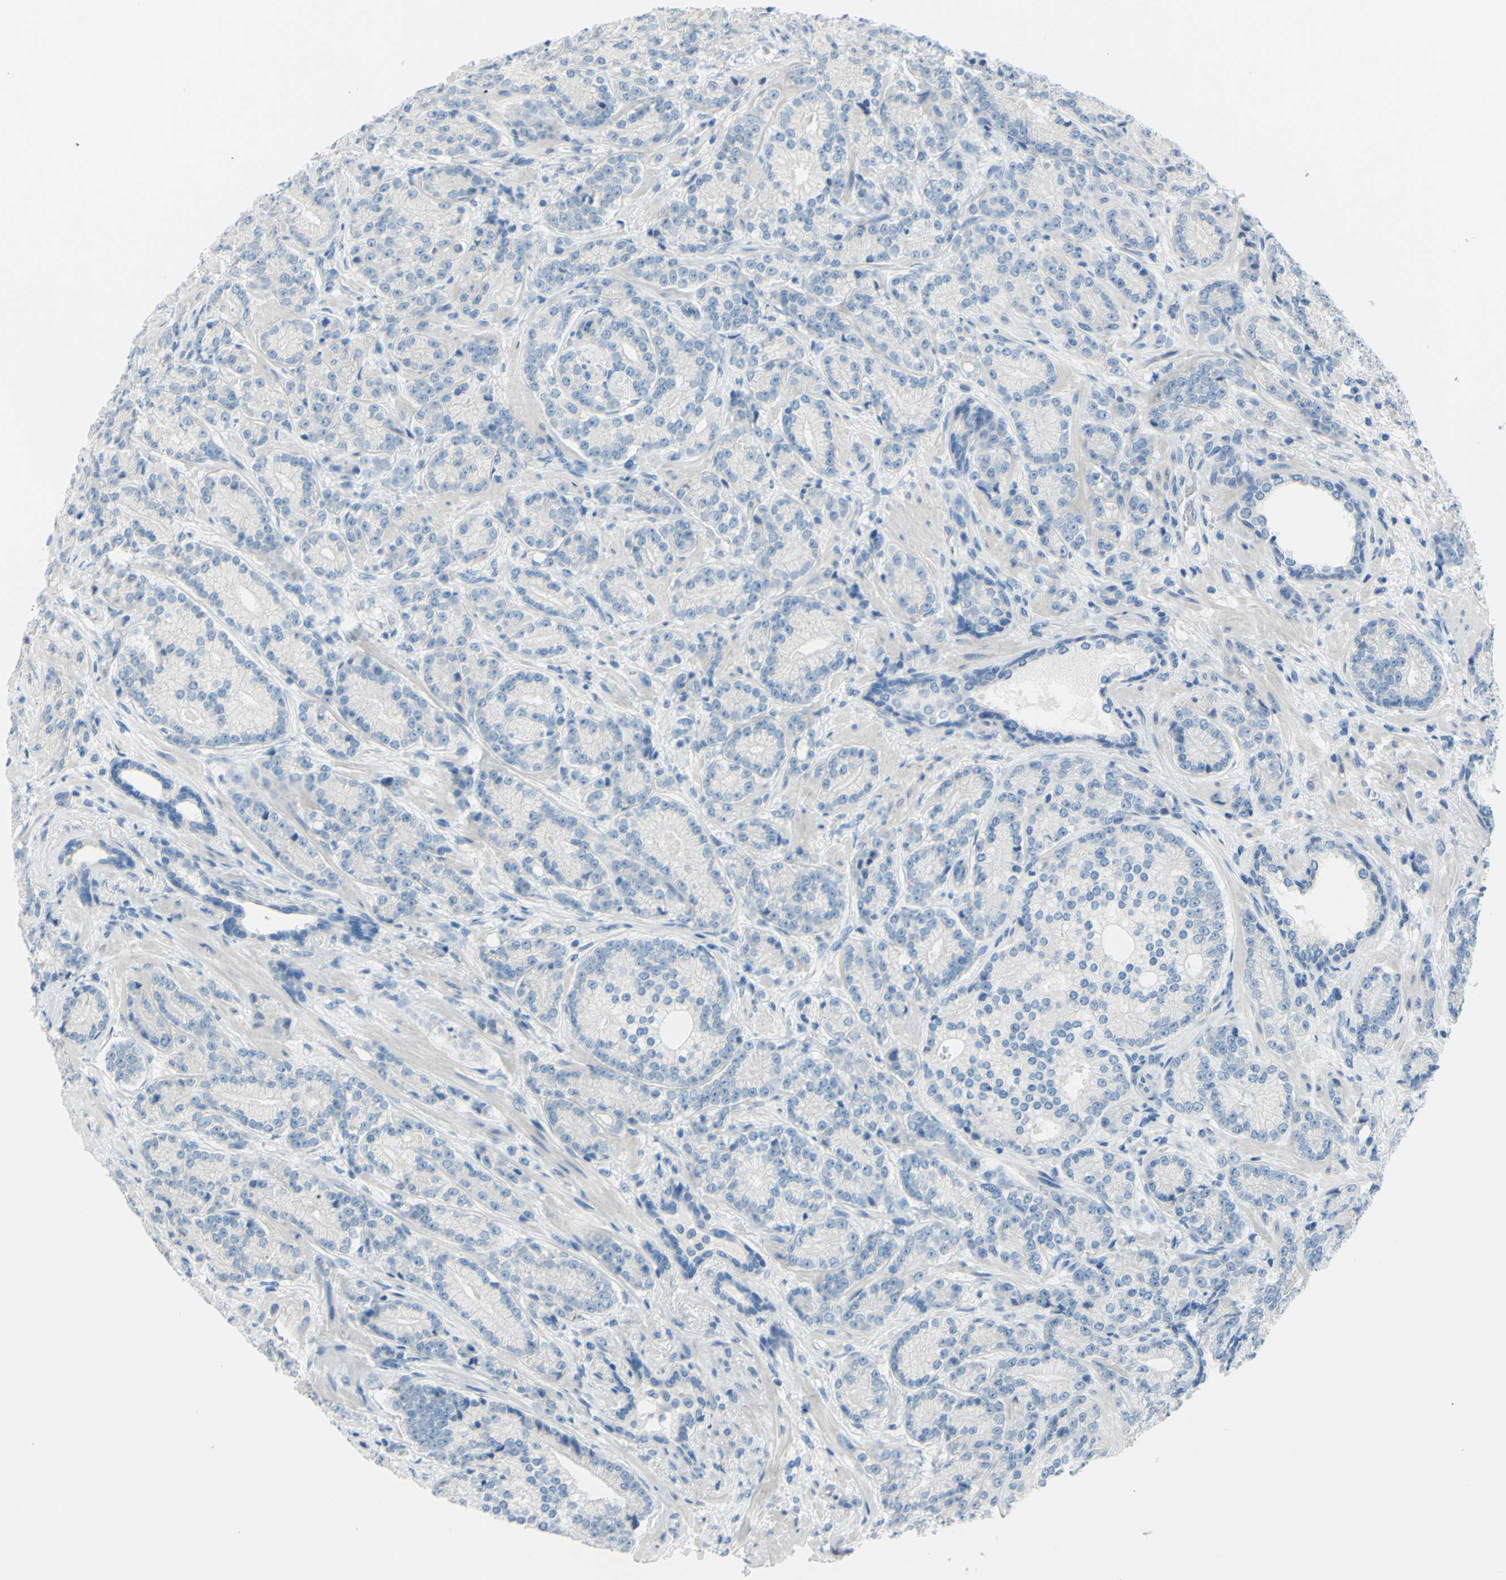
{"staining": {"intensity": "negative", "quantity": "none", "location": "none"}, "tissue": "prostate cancer", "cell_type": "Tumor cells", "image_type": "cancer", "snomed": [{"axis": "morphology", "description": "Adenocarcinoma, High grade"}, {"axis": "topography", "description": "Prostate"}], "caption": "DAB immunohistochemical staining of human adenocarcinoma (high-grade) (prostate) shows no significant positivity in tumor cells. (Stains: DAB (3,3'-diaminobenzidine) IHC with hematoxylin counter stain, Microscopy: brightfield microscopy at high magnification).", "gene": "SLC1A2", "patient": {"sex": "male", "age": 61}}